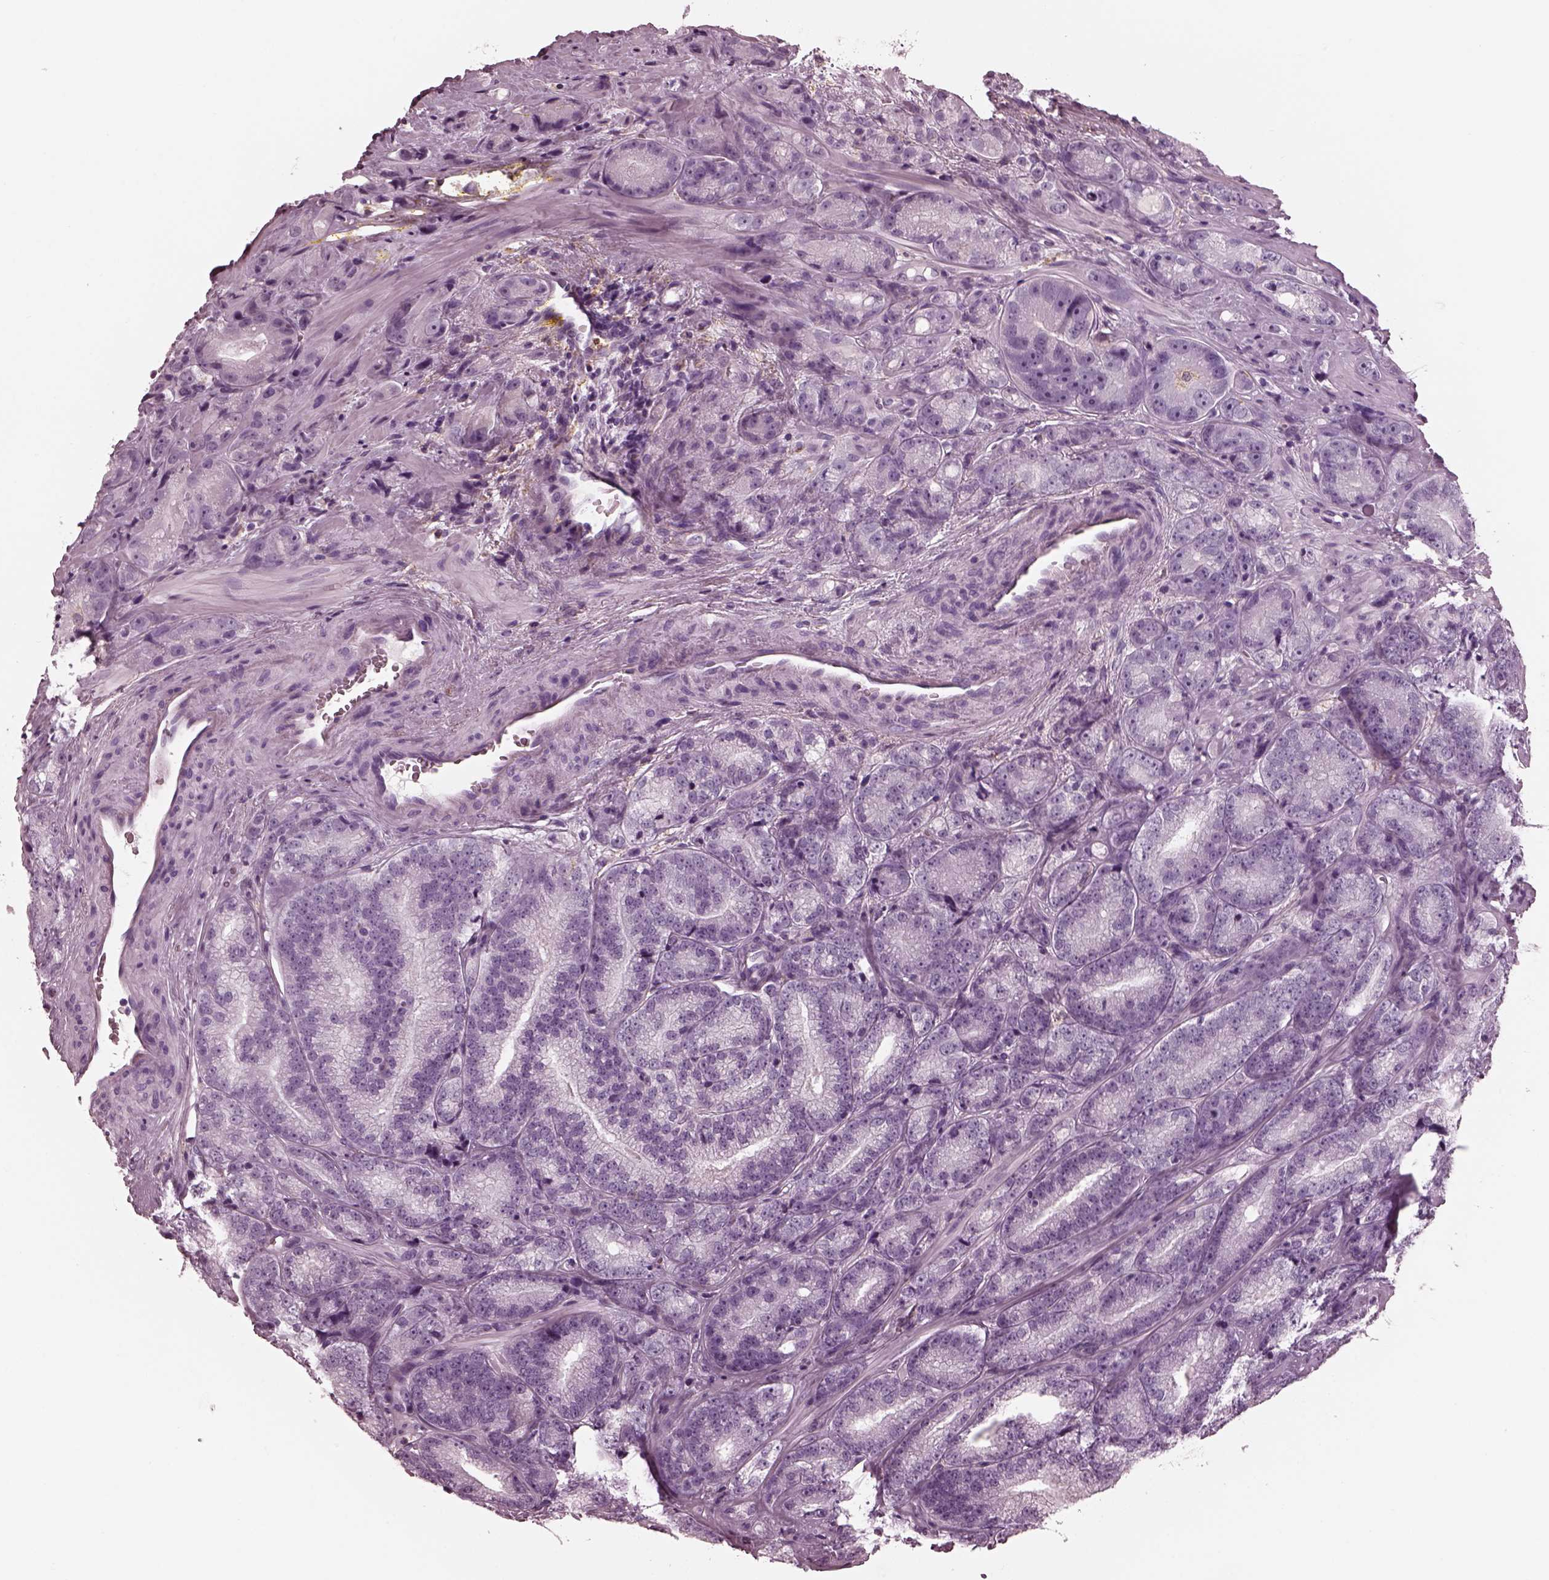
{"staining": {"intensity": "negative", "quantity": "none", "location": "none"}, "tissue": "prostate cancer", "cell_type": "Tumor cells", "image_type": "cancer", "snomed": [{"axis": "morphology", "description": "Adenocarcinoma, NOS"}, {"axis": "topography", "description": "Prostate"}], "caption": "IHC histopathology image of prostate cancer (adenocarcinoma) stained for a protein (brown), which displays no staining in tumor cells.", "gene": "CGA", "patient": {"sex": "male", "age": 63}}